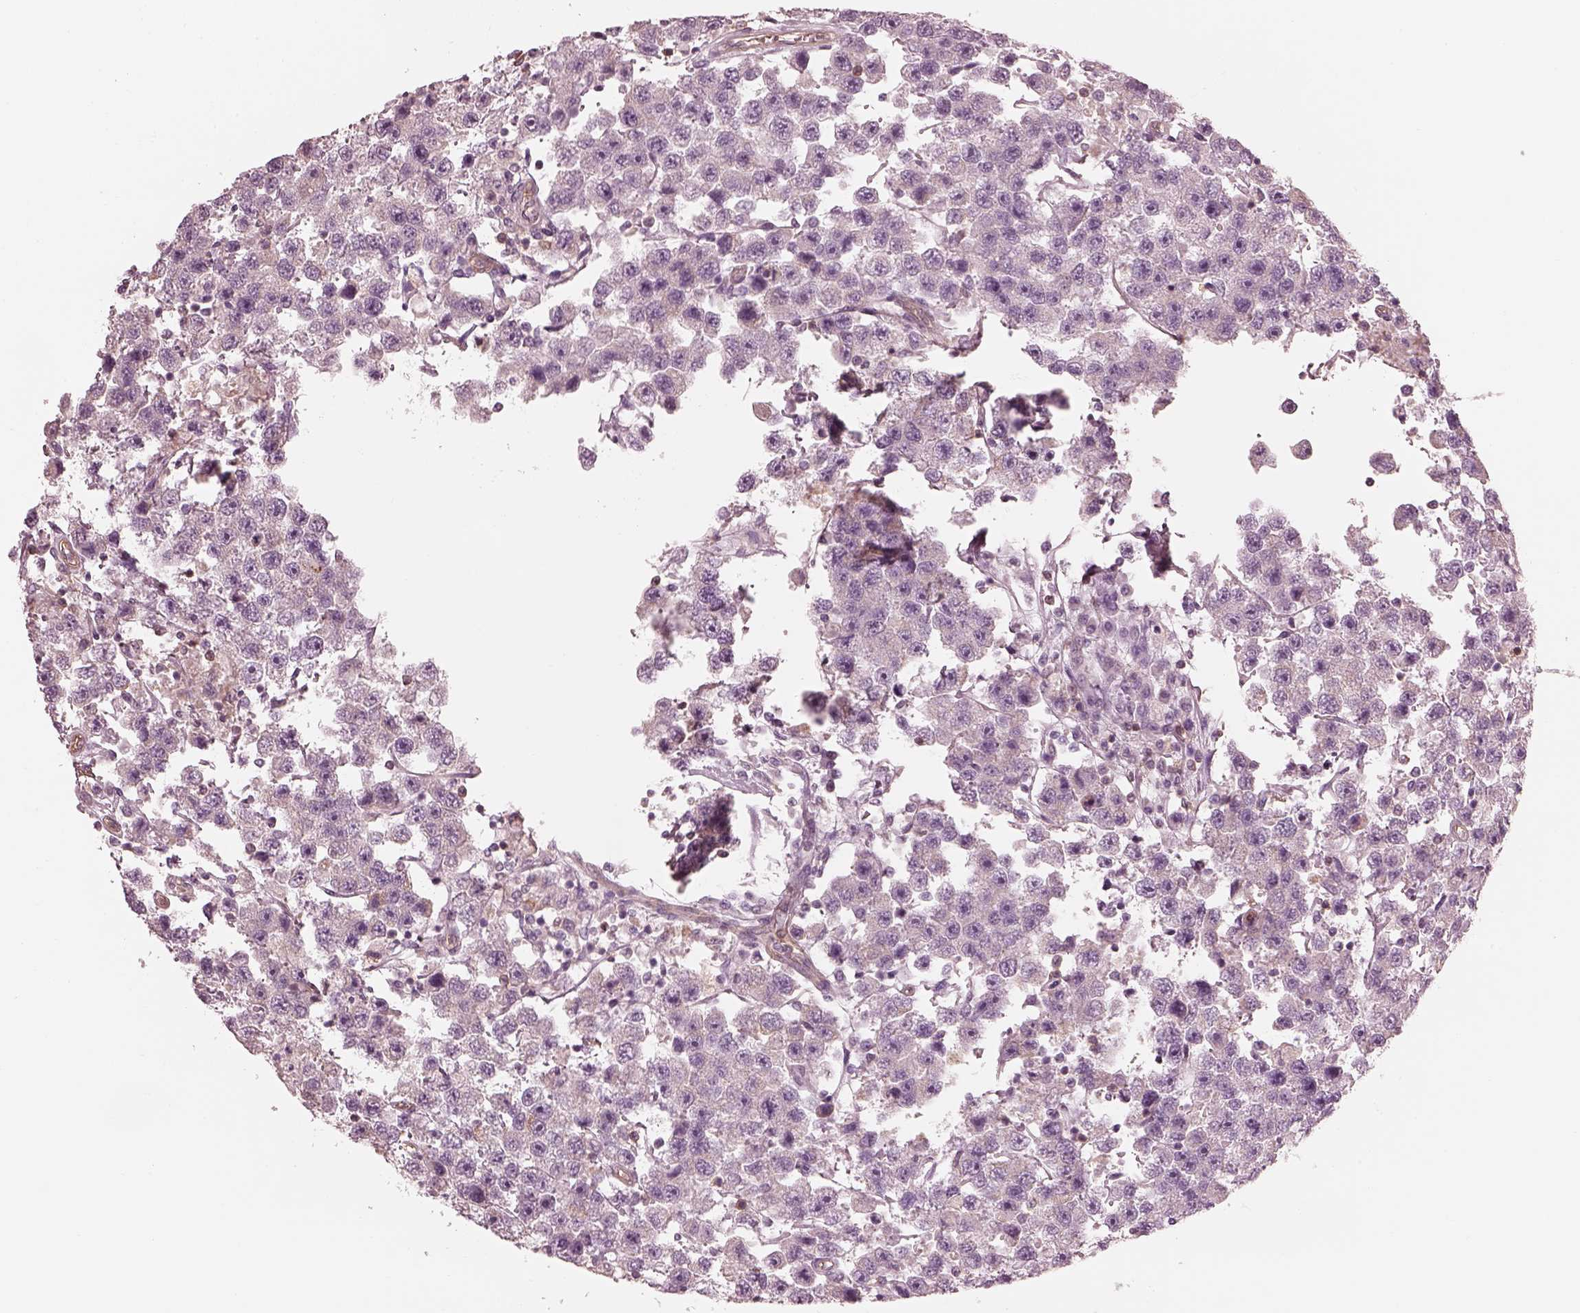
{"staining": {"intensity": "negative", "quantity": "none", "location": "none"}, "tissue": "testis cancer", "cell_type": "Tumor cells", "image_type": "cancer", "snomed": [{"axis": "morphology", "description": "Seminoma, NOS"}, {"axis": "topography", "description": "Testis"}], "caption": "This is a micrograph of immunohistochemistry staining of testis seminoma, which shows no staining in tumor cells.", "gene": "ELAPOR1", "patient": {"sex": "male", "age": 45}}